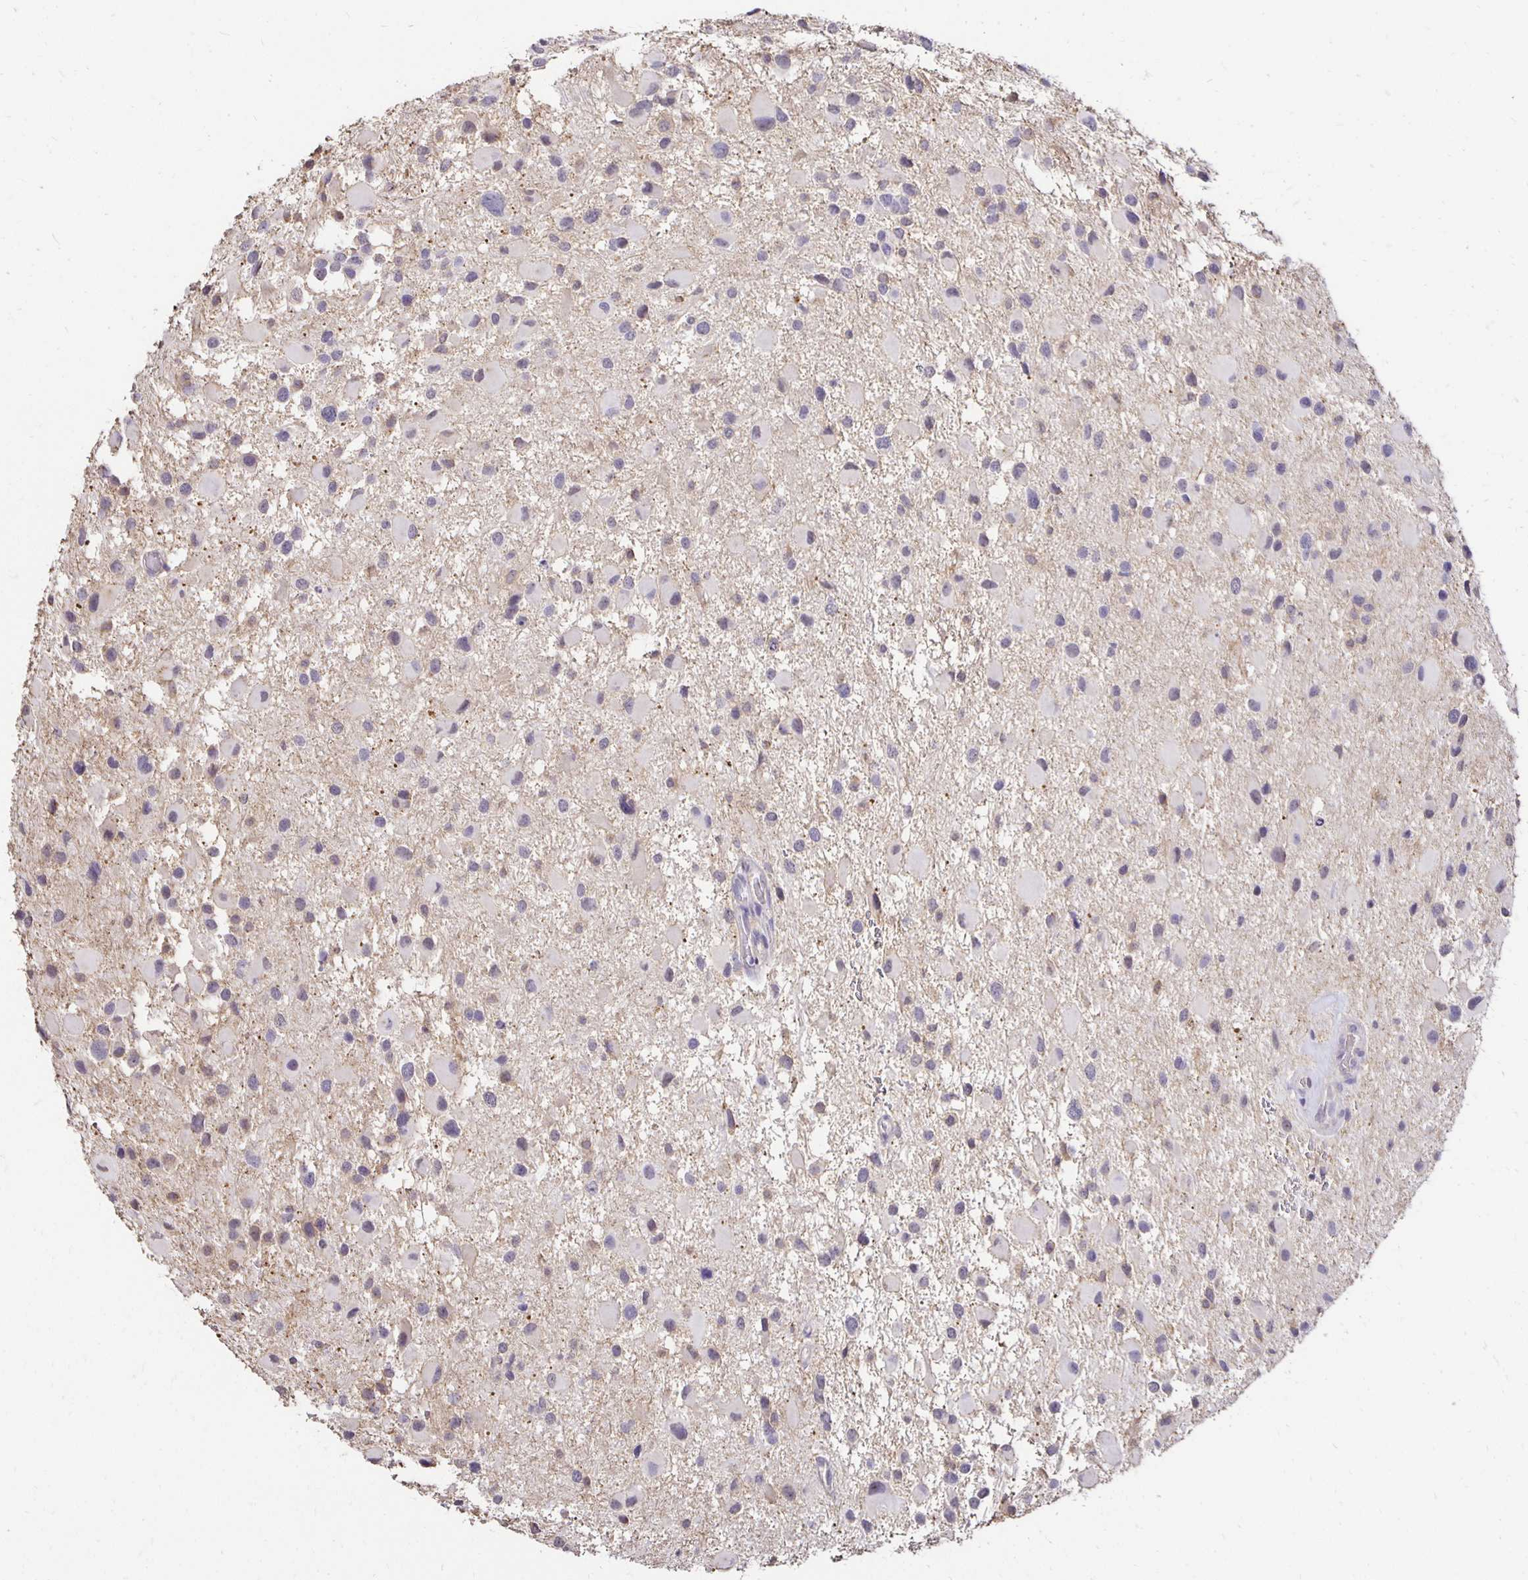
{"staining": {"intensity": "negative", "quantity": "none", "location": "none"}, "tissue": "glioma", "cell_type": "Tumor cells", "image_type": "cancer", "snomed": [{"axis": "morphology", "description": "Glioma, malignant, High grade"}, {"axis": "topography", "description": "Brain"}], "caption": "The micrograph shows no significant positivity in tumor cells of glioma.", "gene": "PNPLA3", "patient": {"sex": "female", "age": 40}}